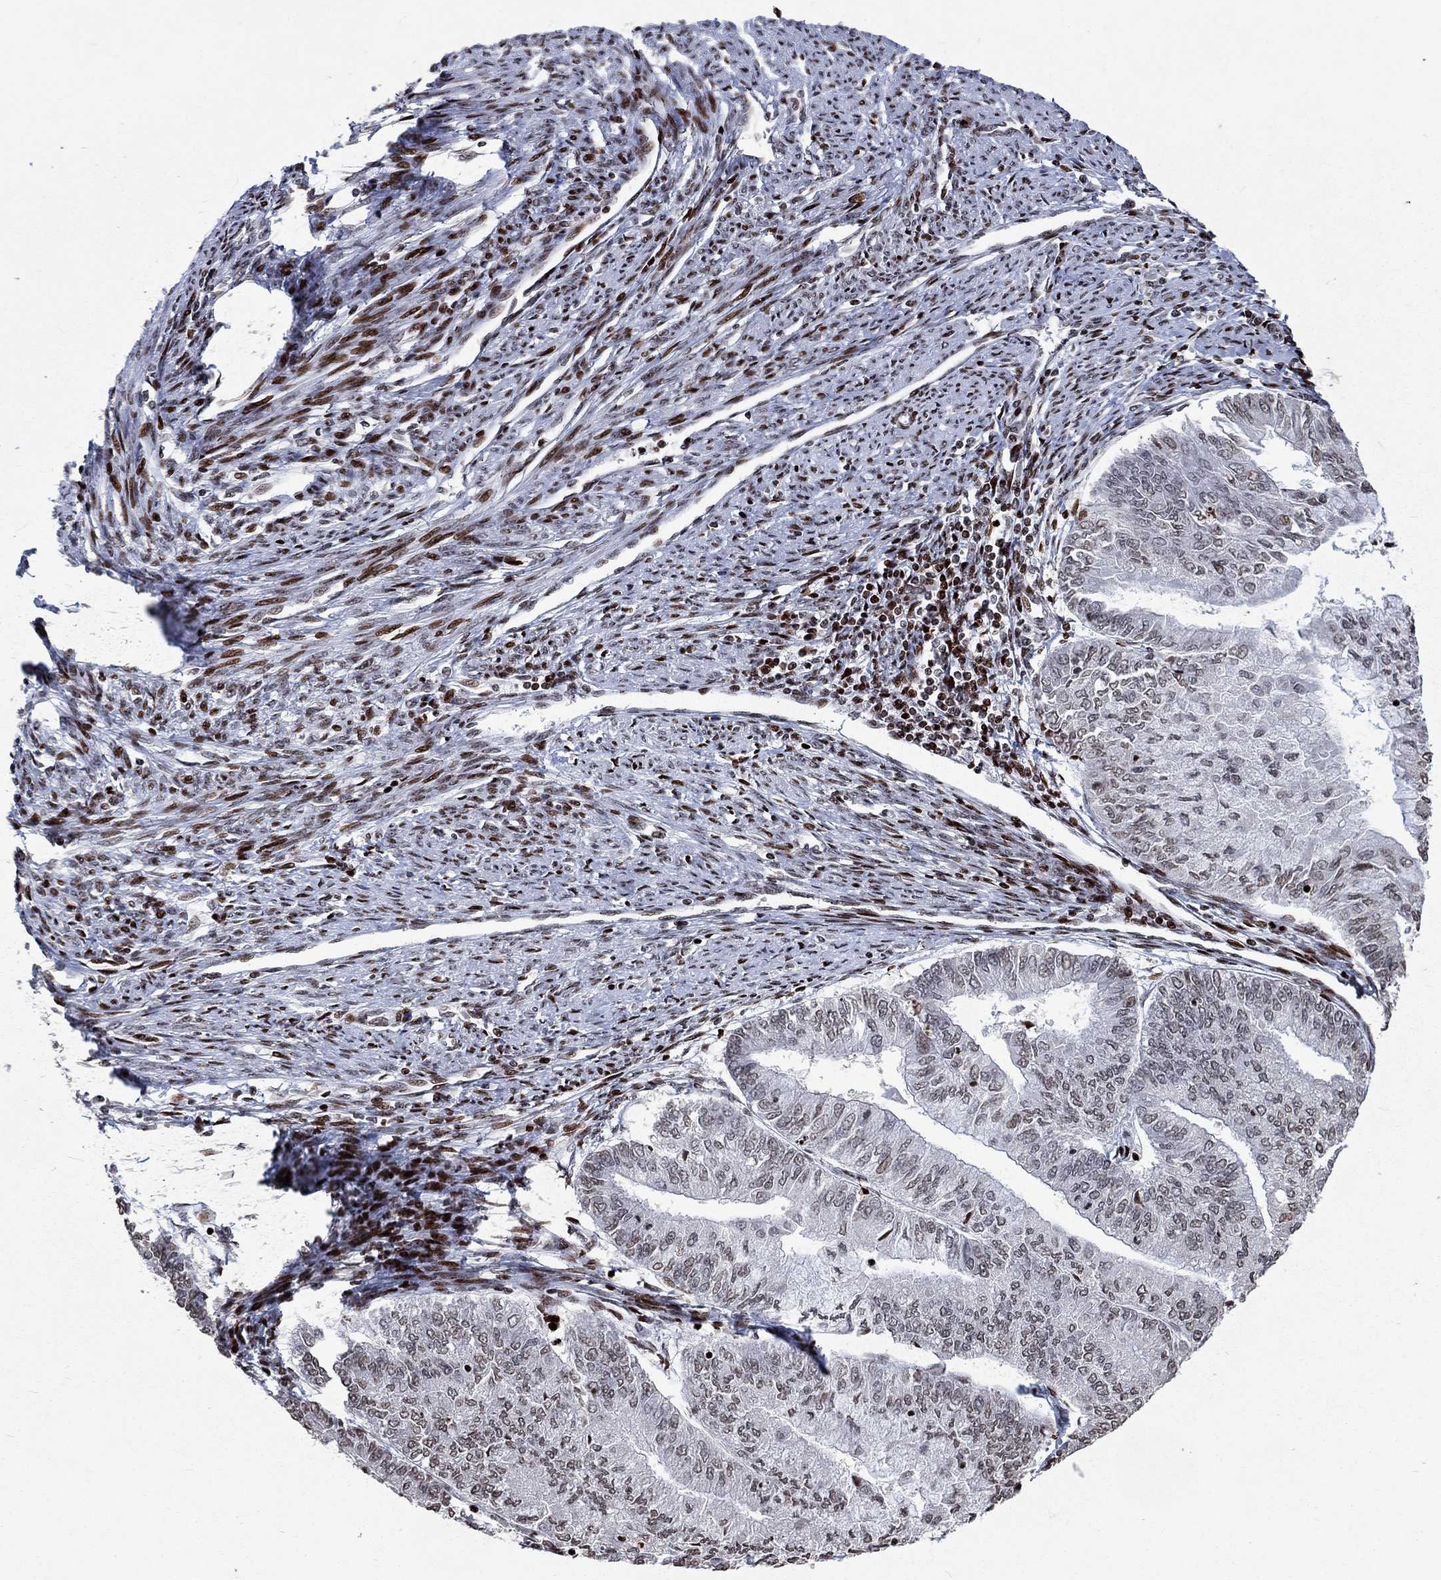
{"staining": {"intensity": "moderate", "quantity": "<25%", "location": "nuclear"}, "tissue": "endometrial cancer", "cell_type": "Tumor cells", "image_type": "cancer", "snomed": [{"axis": "morphology", "description": "Adenocarcinoma, NOS"}, {"axis": "topography", "description": "Endometrium"}], "caption": "Endometrial adenocarcinoma was stained to show a protein in brown. There is low levels of moderate nuclear expression in approximately <25% of tumor cells.", "gene": "SRSF3", "patient": {"sex": "female", "age": 59}}